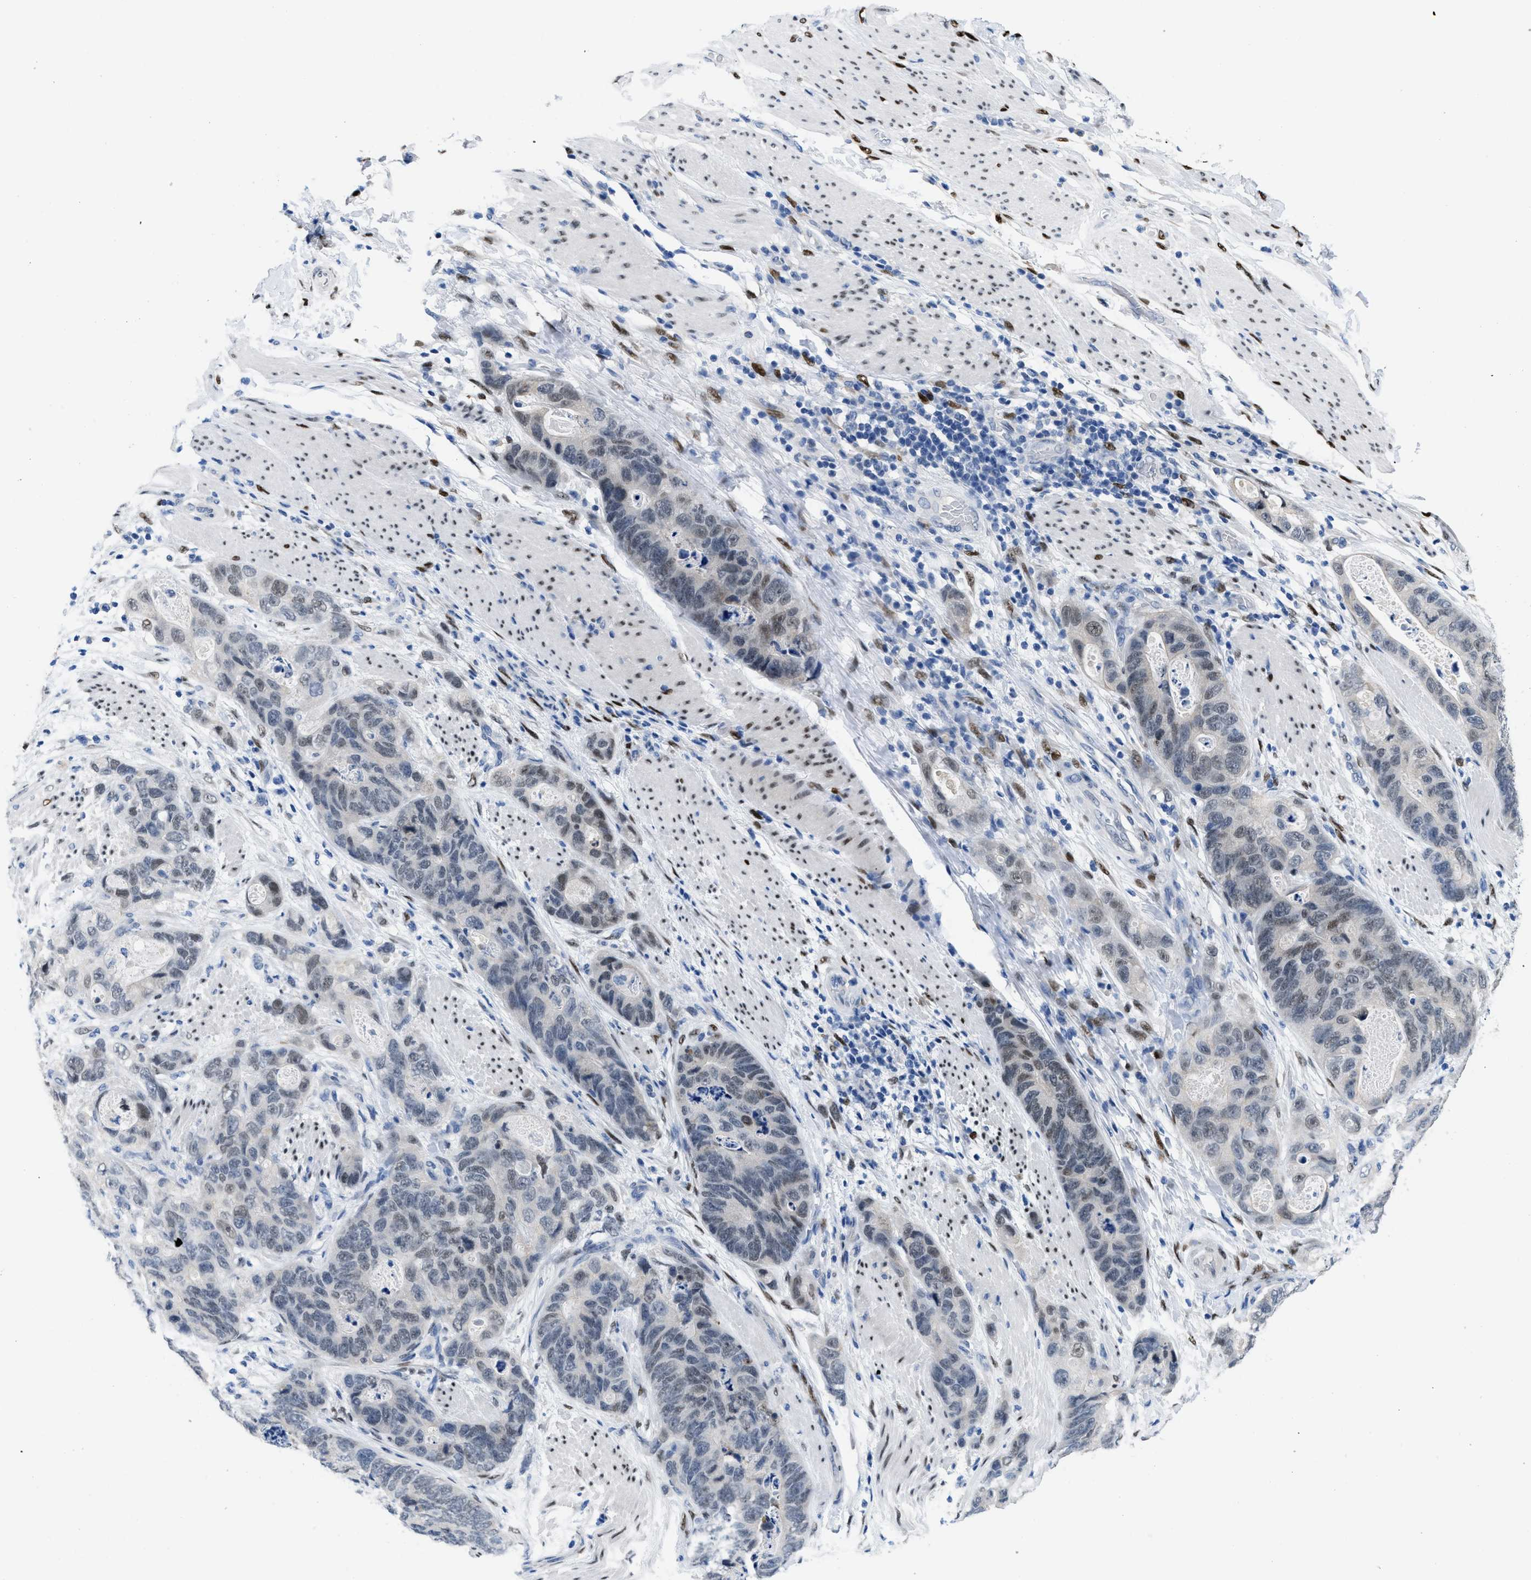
{"staining": {"intensity": "weak", "quantity": "<25%", "location": "nuclear"}, "tissue": "stomach cancer", "cell_type": "Tumor cells", "image_type": "cancer", "snomed": [{"axis": "morphology", "description": "Adenocarcinoma, NOS"}, {"axis": "topography", "description": "Stomach"}], "caption": "An image of adenocarcinoma (stomach) stained for a protein demonstrates no brown staining in tumor cells.", "gene": "NFIX", "patient": {"sex": "female", "age": 89}}